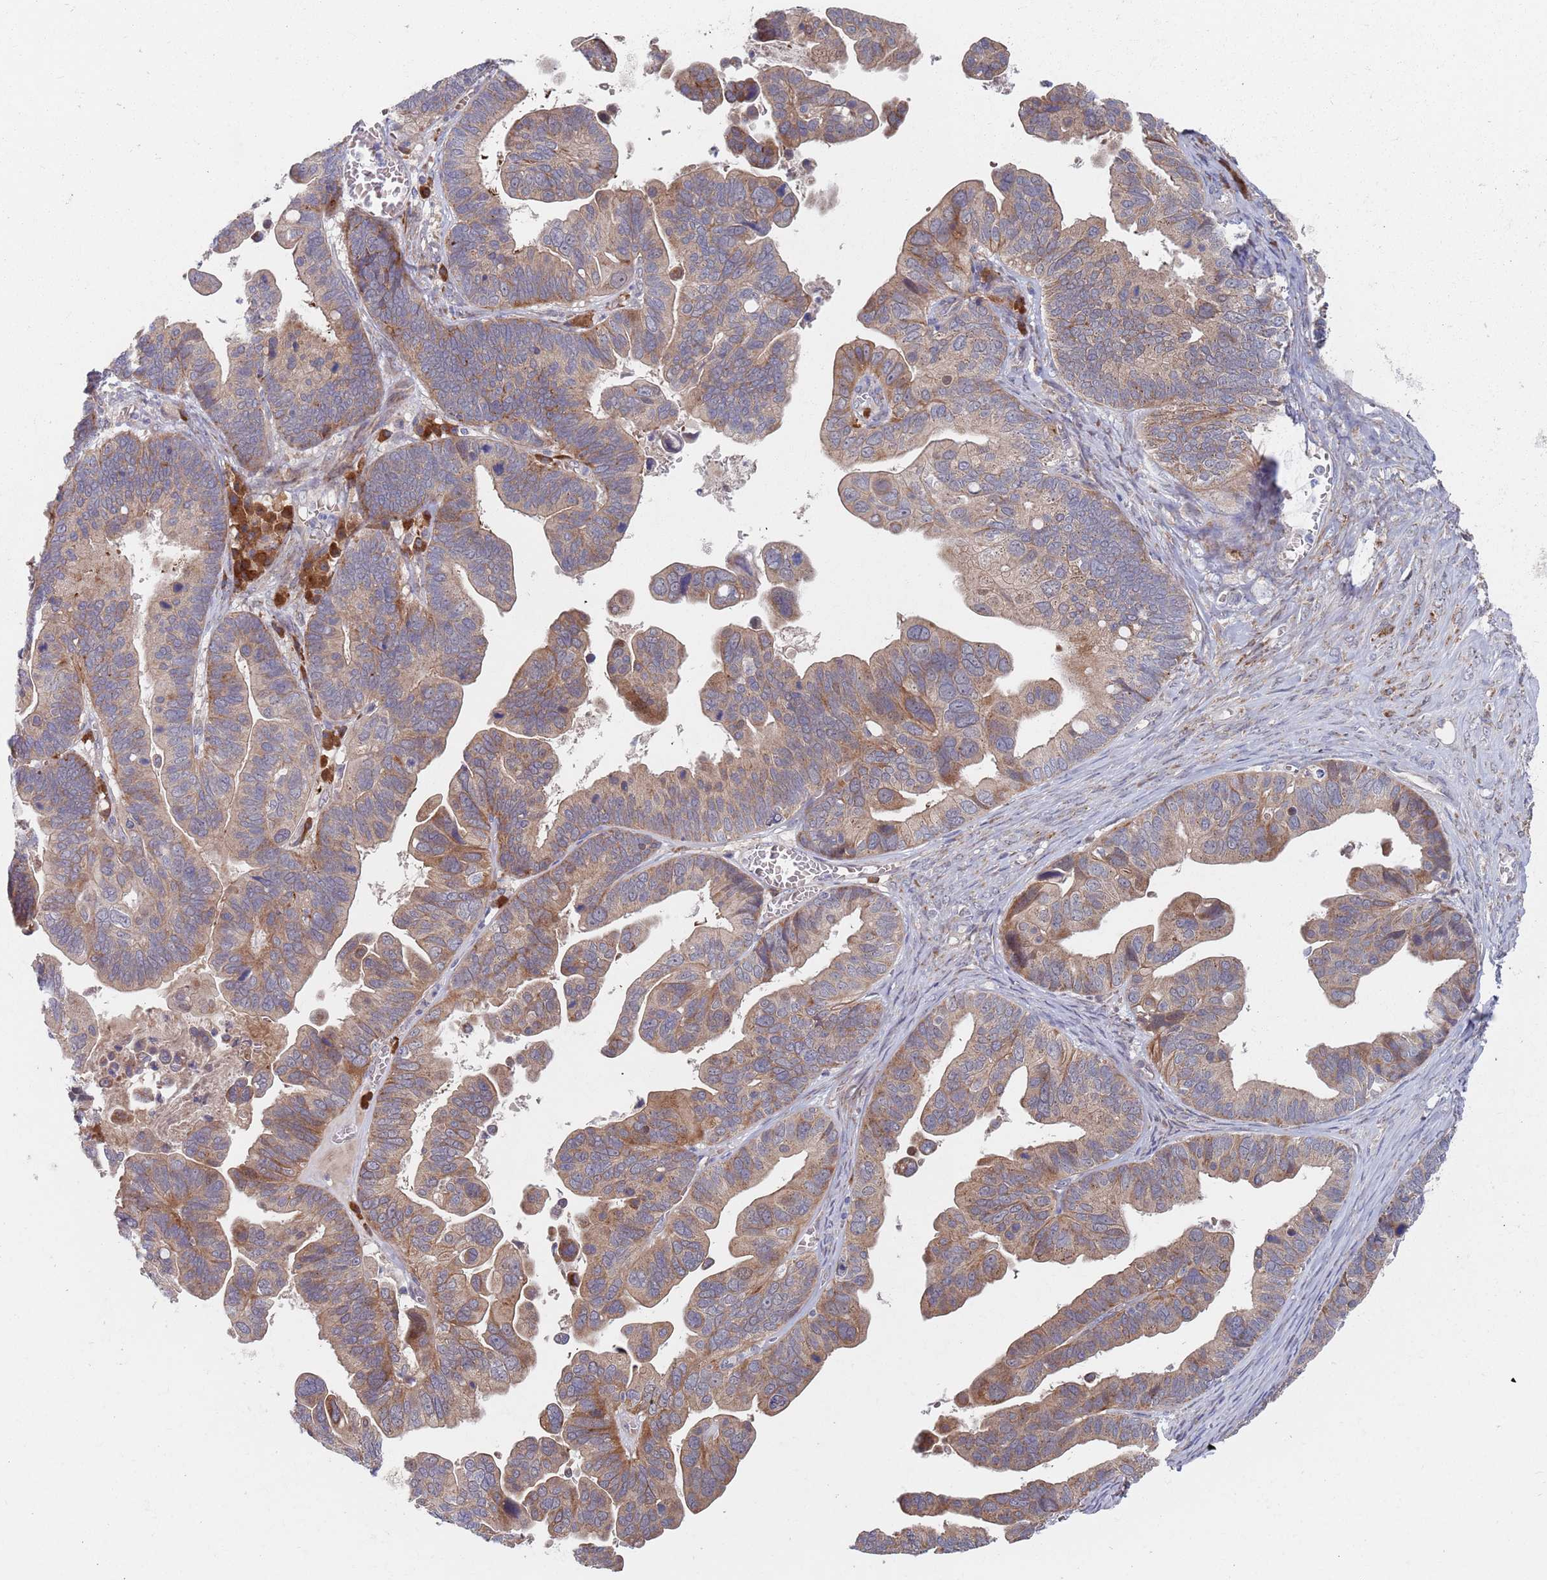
{"staining": {"intensity": "moderate", "quantity": "25%-75%", "location": "cytoplasmic/membranous"}, "tissue": "ovarian cancer", "cell_type": "Tumor cells", "image_type": "cancer", "snomed": [{"axis": "morphology", "description": "Cystadenocarcinoma, serous, NOS"}, {"axis": "topography", "description": "Ovary"}], "caption": "Human ovarian serous cystadenocarcinoma stained with a protein marker exhibits moderate staining in tumor cells.", "gene": "ZNF140", "patient": {"sex": "female", "age": 56}}